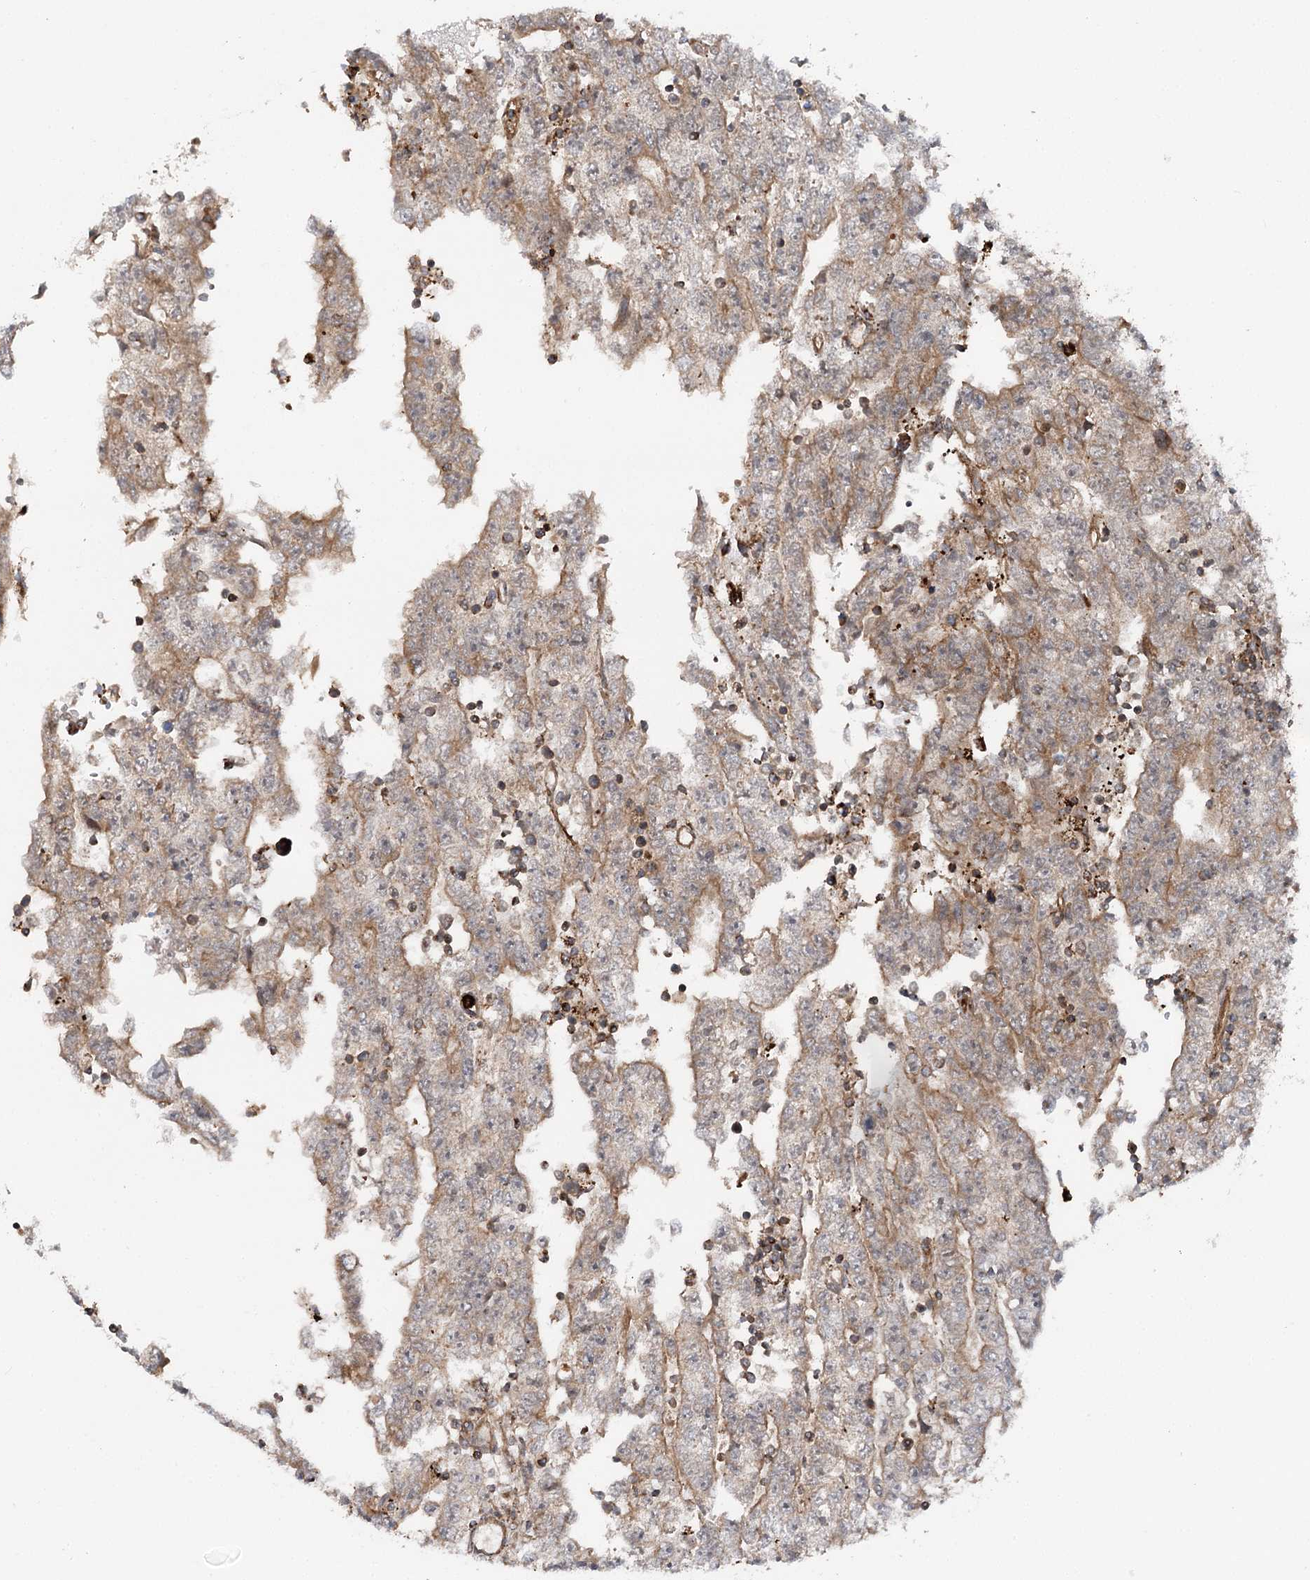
{"staining": {"intensity": "moderate", "quantity": "25%-75%", "location": "cytoplasmic/membranous"}, "tissue": "testis cancer", "cell_type": "Tumor cells", "image_type": "cancer", "snomed": [{"axis": "morphology", "description": "Carcinoma, Embryonal, NOS"}, {"axis": "topography", "description": "Testis"}], "caption": "Immunohistochemical staining of embryonal carcinoma (testis) demonstrates medium levels of moderate cytoplasmic/membranous staining in about 25%-75% of tumor cells.", "gene": "FGFR1OP2", "patient": {"sex": "male", "age": 25}}